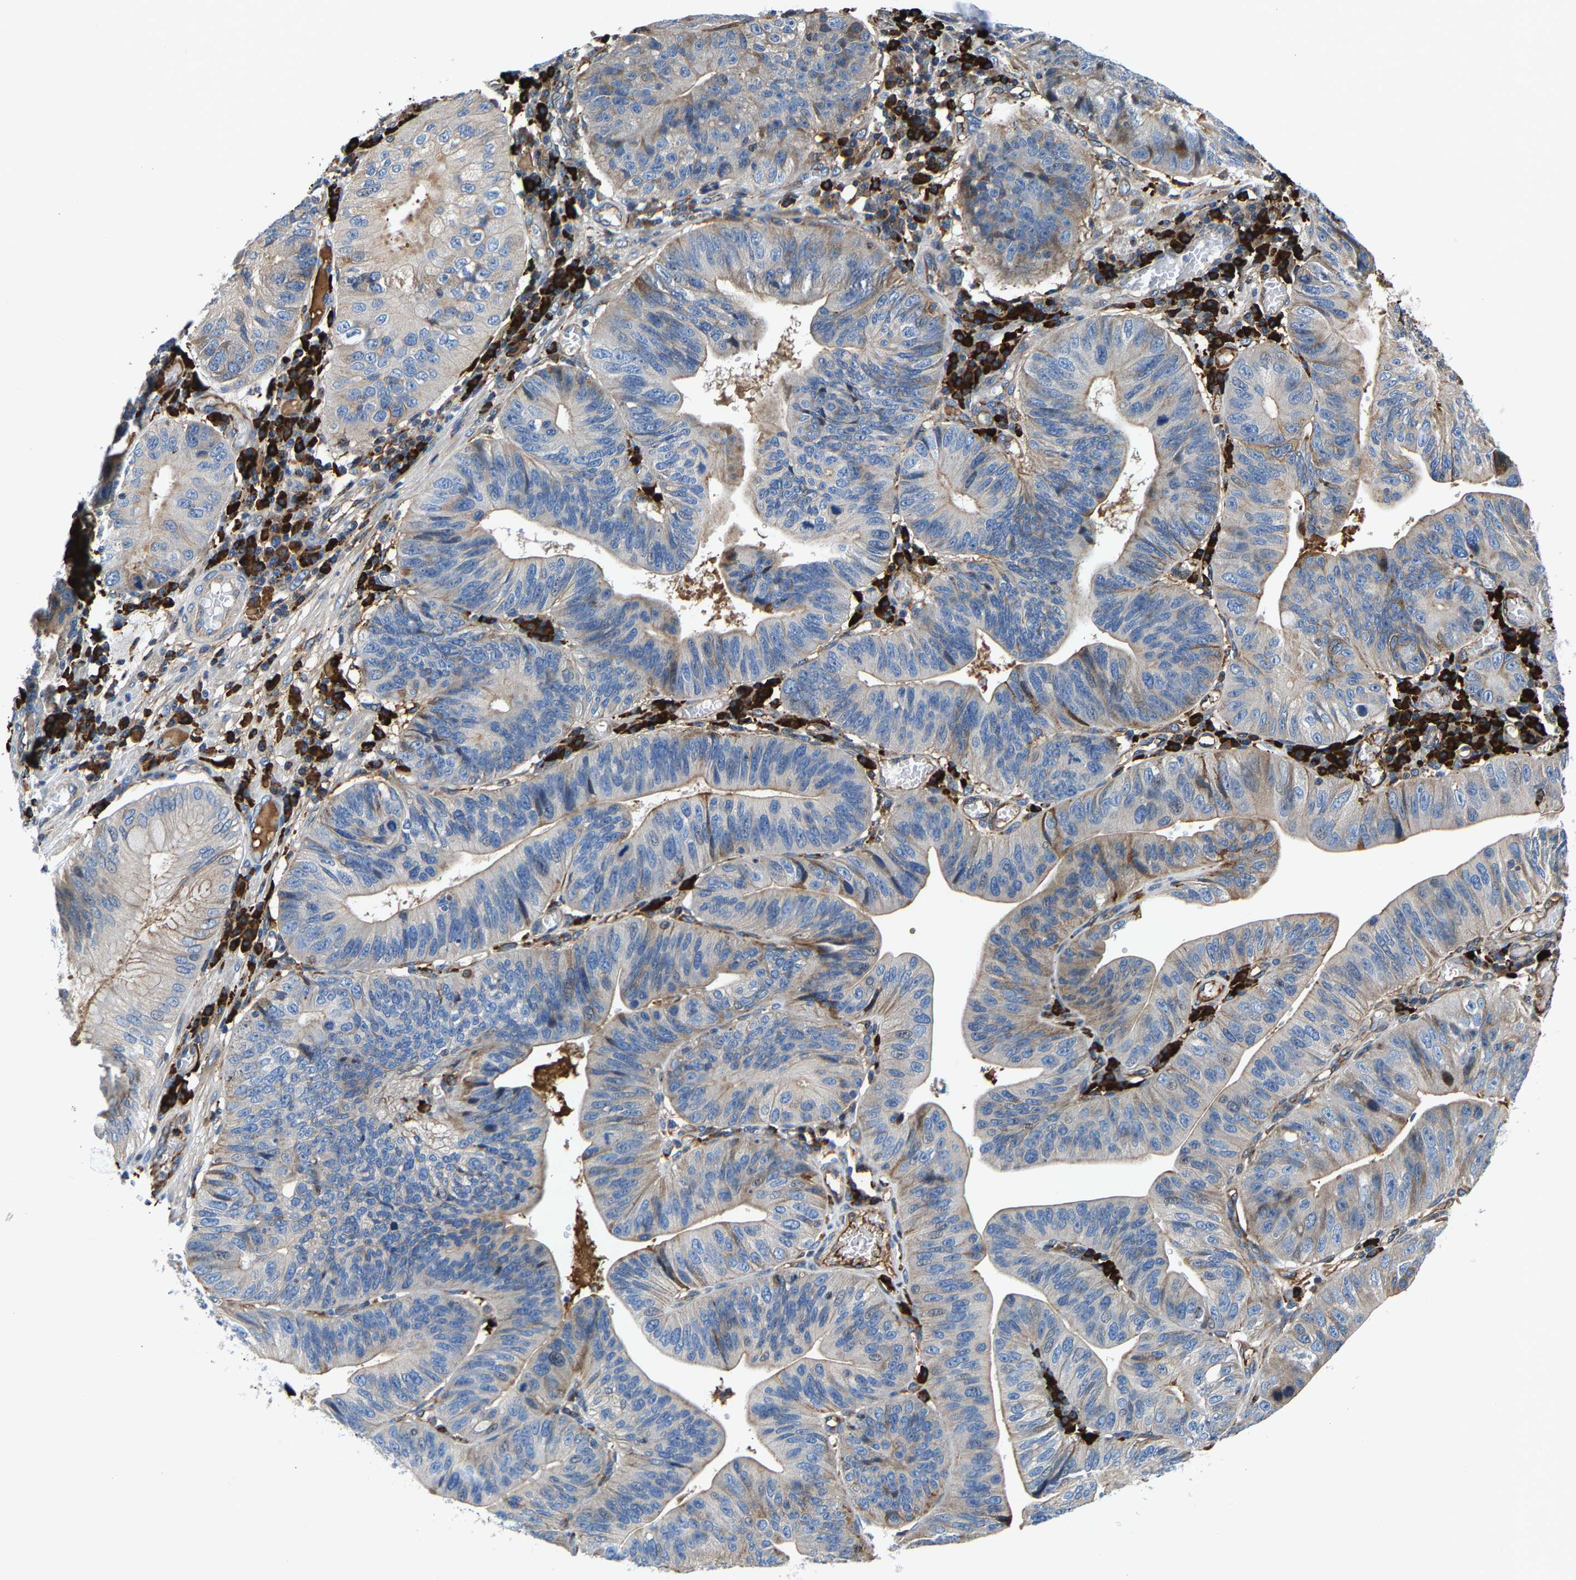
{"staining": {"intensity": "weak", "quantity": "<25%", "location": "cytoplasmic/membranous"}, "tissue": "stomach cancer", "cell_type": "Tumor cells", "image_type": "cancer", "snomed": [{"axis": "morphology", "description": "Adenocarcinoma, NOS"}, {"axis": "topography", "description": "Stomach"}], "caption": "The histopathology image reveals no significant staining in tumor cells of adenocarcinoma (stomach). (DAB immunohistochemistry (IHC) visualized using brightfield microscopy, high magnification).", "gene": "DPP7", "patient": {"sex": "male", "age": 59}}